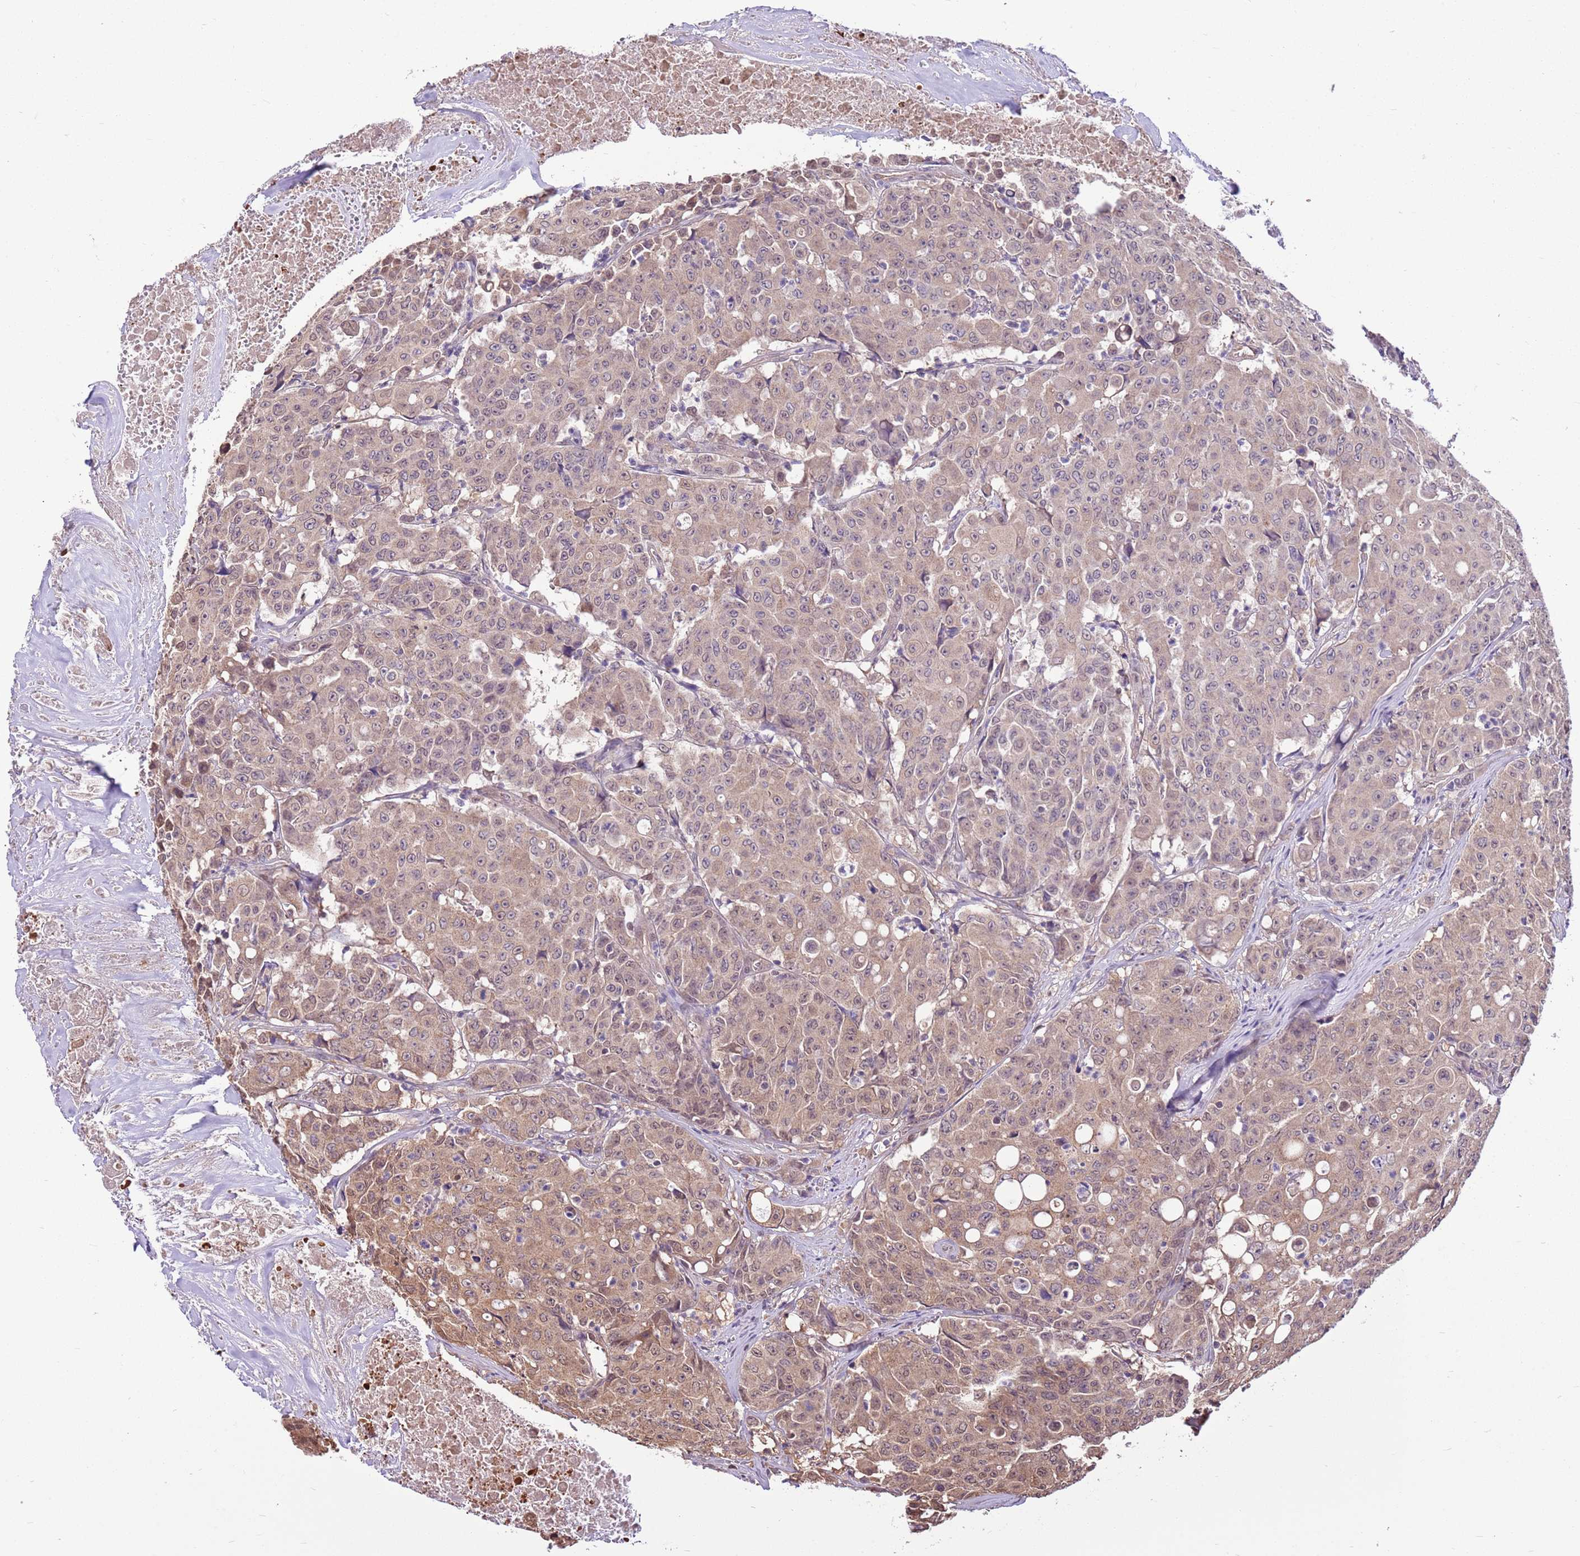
{"staining": {"intensity": "weak", "quantity": "25%-75%", "location": "cytoplasmic/membranous"}, "tissue": "colorectal cancer", "cell_type": "Tumor cells", "image_type": "cancer", "snomed": [{"axis": "morphology", "description": "Adenocarcinoma, NOS"}, {"axis": "topography", "description": "Colon"}], "caption": "Human adenocarcinoma (colorectal) stained for a protein (brown) exhibits weak cytoplasmic/membranous positive expression in approximately 25%-75% of tumor cells.", "gene": "BBS5", "patient": {"sex": "male", "age": 51}}